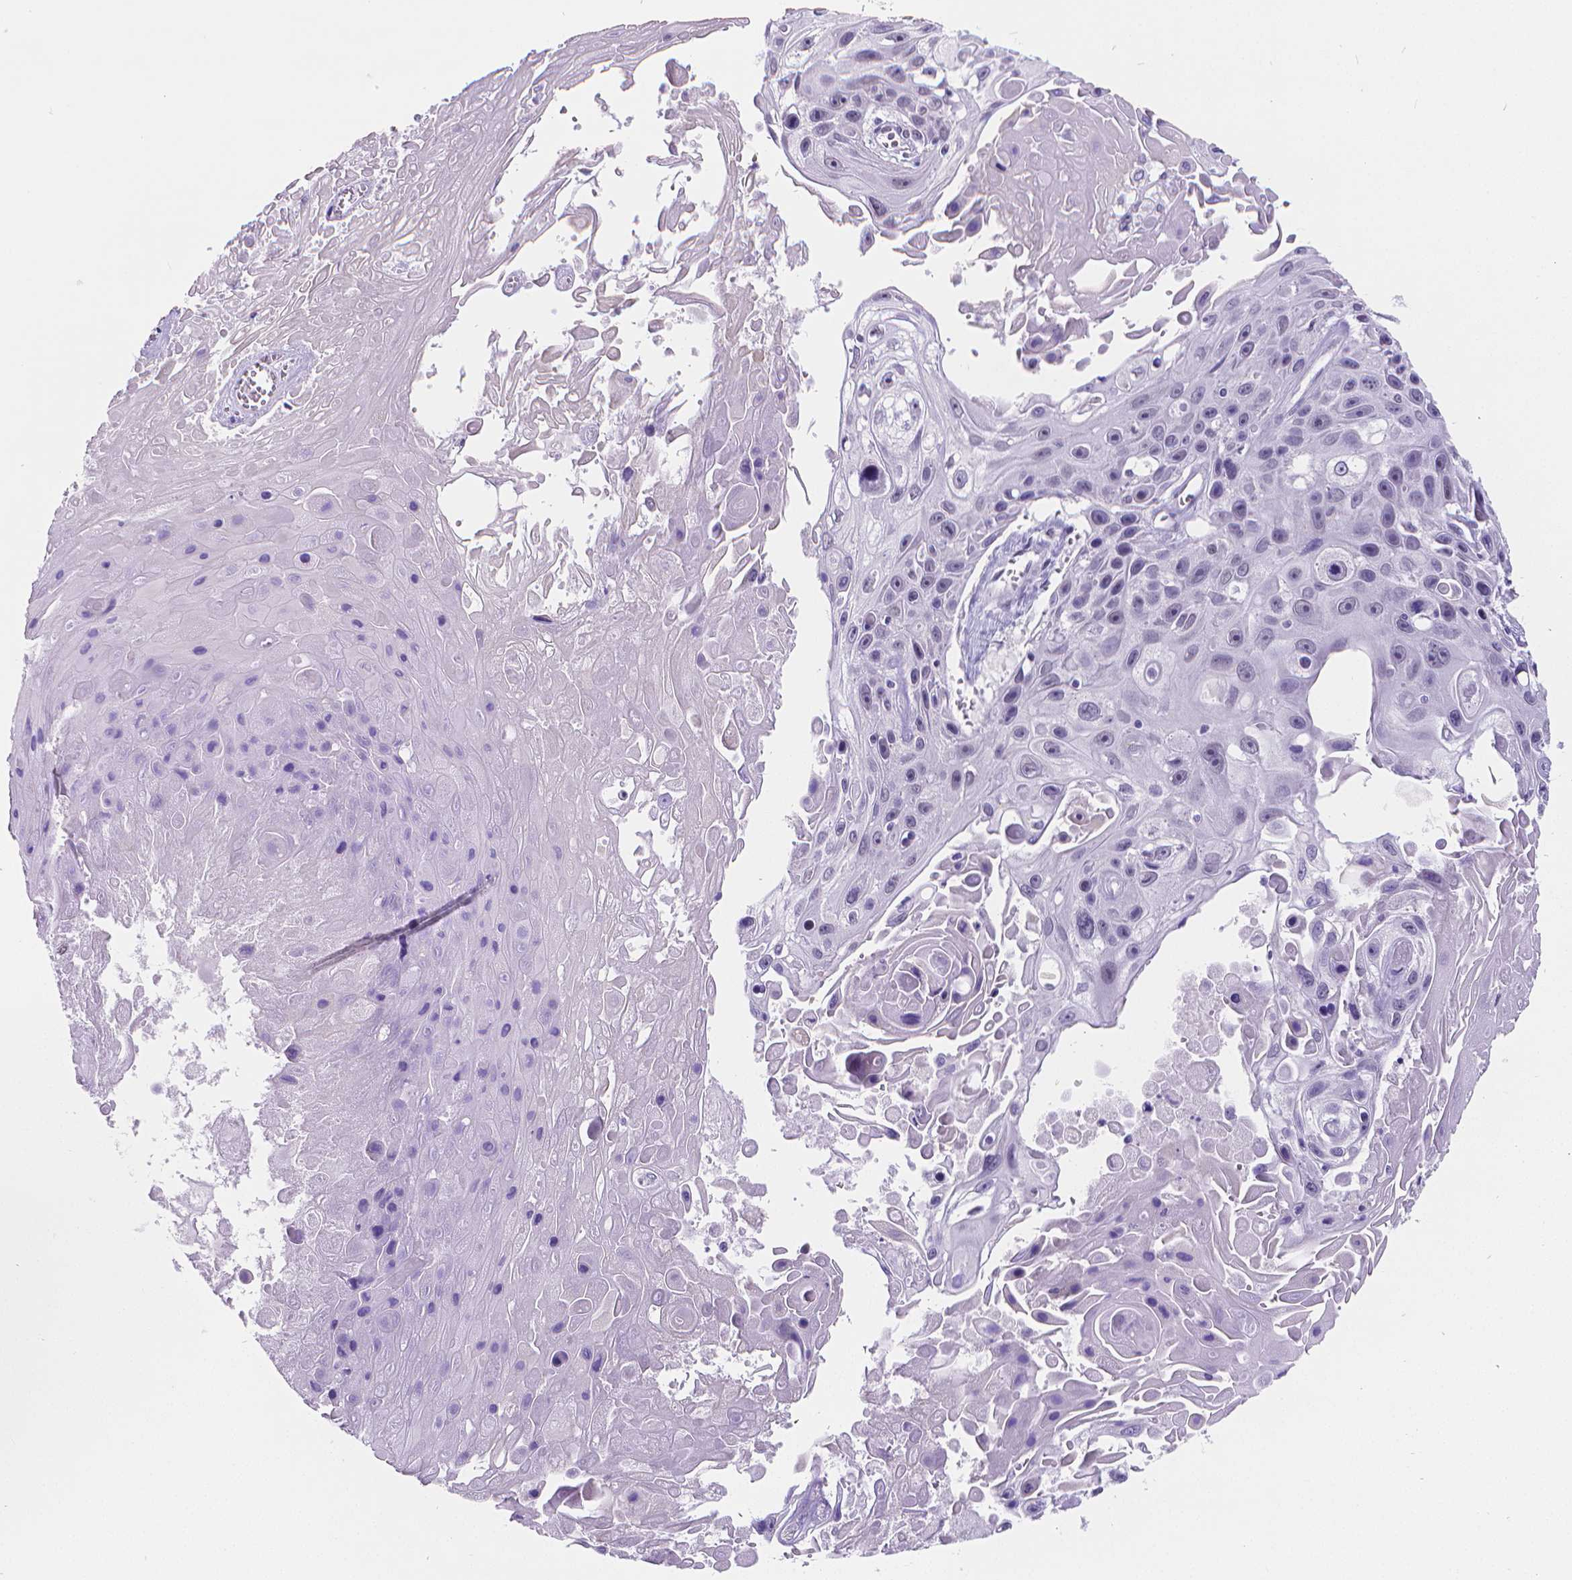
{"staining": {"intensity": "negative", "quantity": "none", "location": "none"}, "tissue": "skin cancer", "cell_type": "Tumor cells", "image_type": "cancer", "snomed": [{"axis": "morphology", "description": "Squamous cell carcinoma, NOS"}, {"axis": "topography", "description": "Skin"}], "caption": "High power microscopy image of an IHC image of skin cancer, revealing no significant staining in tumor cells.", "gene": "MEF2C", "patient": {"sex": "male", "age": 82}}